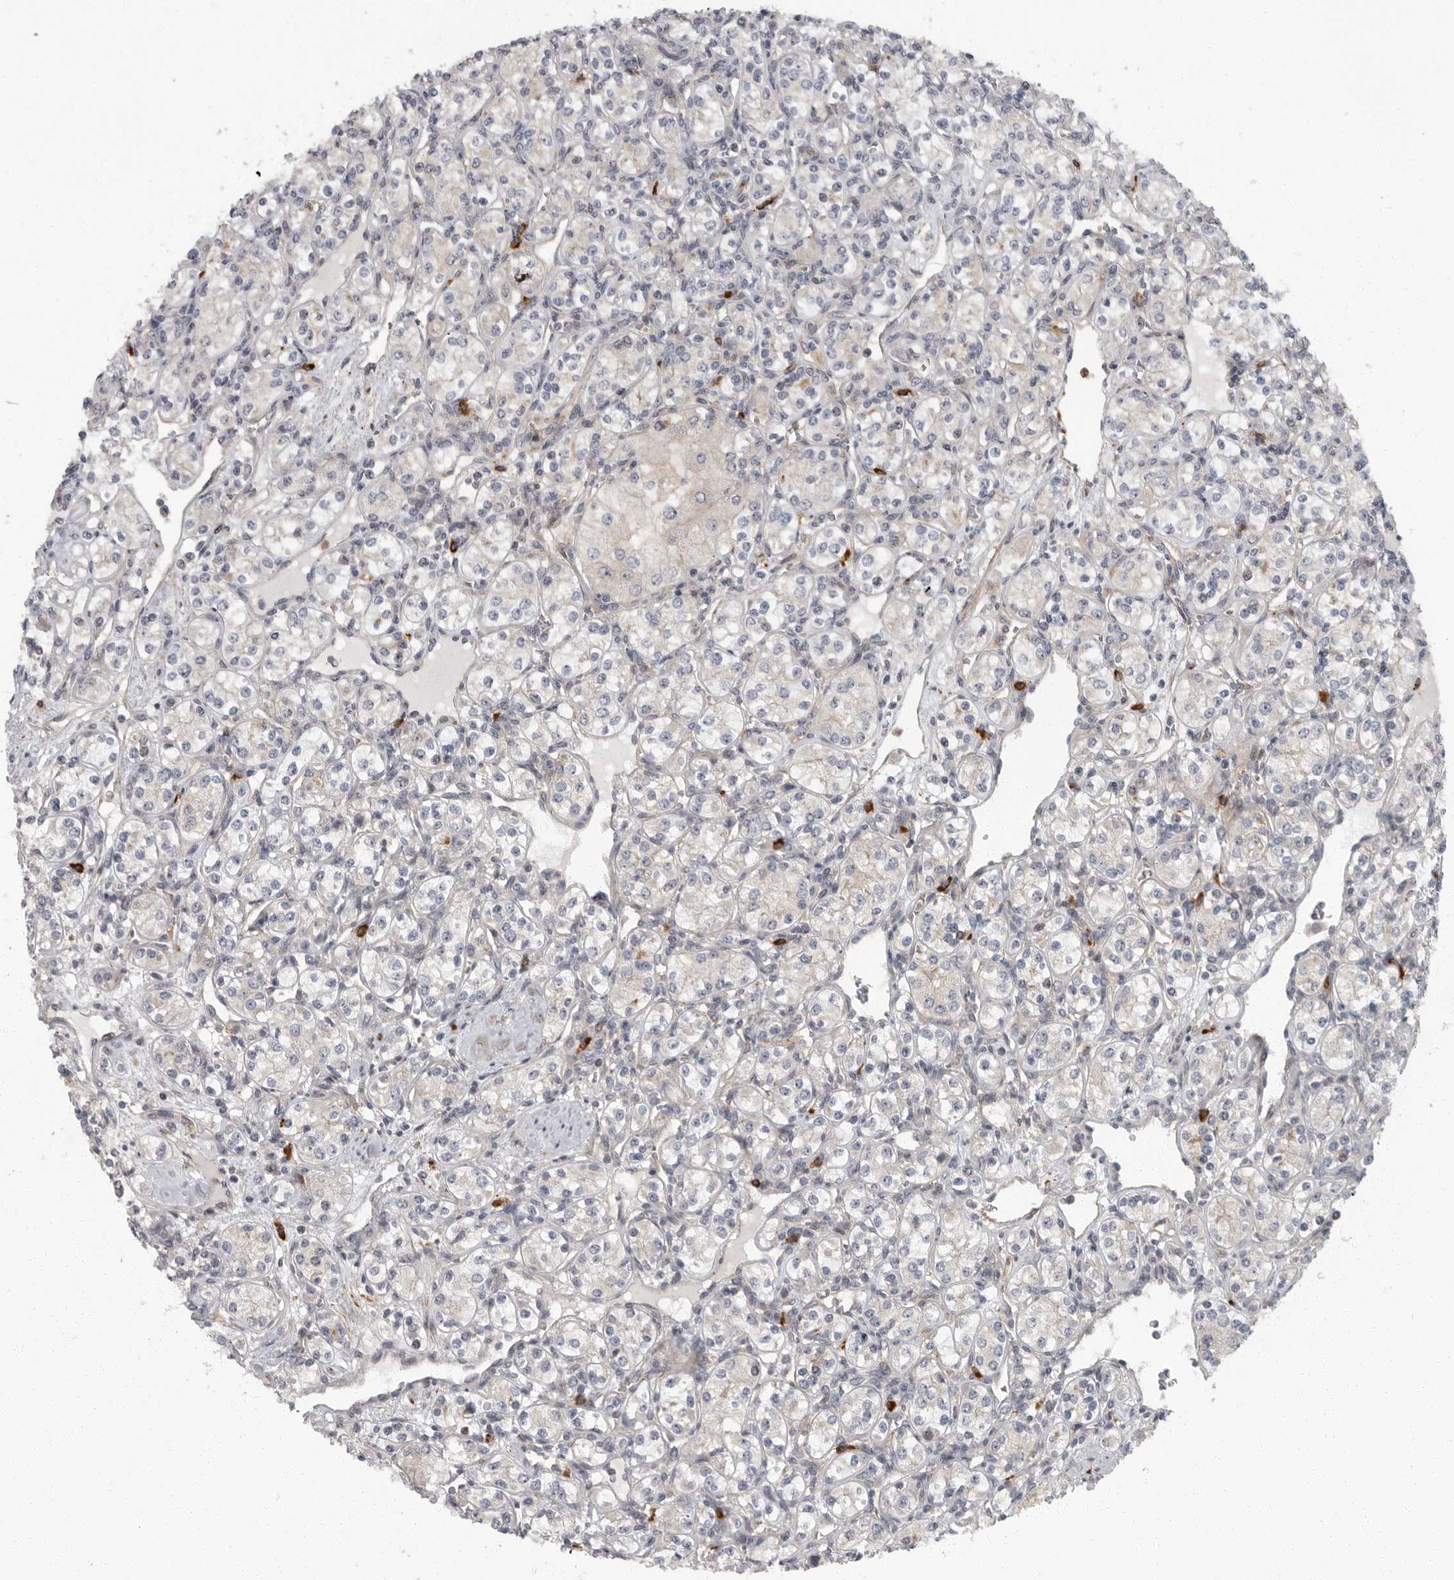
{"staining": {"intensity": "negative", "quantity": "none", "location": "none"}, "tissue": "renal cancer", "cell_type": "Tumor cells", "image_type": "cancer", "snomed": [{"axis": "morphology", "description": "Adenocarcinoma, NOS"}, {"axis": "topography", "description": "Kidney"}], "caption": "Photomicrograph shows no protein expression in tumor cells of renal cancer tissue. (DAB immunohistochemistry (IHC) visualized using brightfield microscopy, high magnification).", "gene": "PDCD11", "patient": {"sex": "male", "age": 77}}